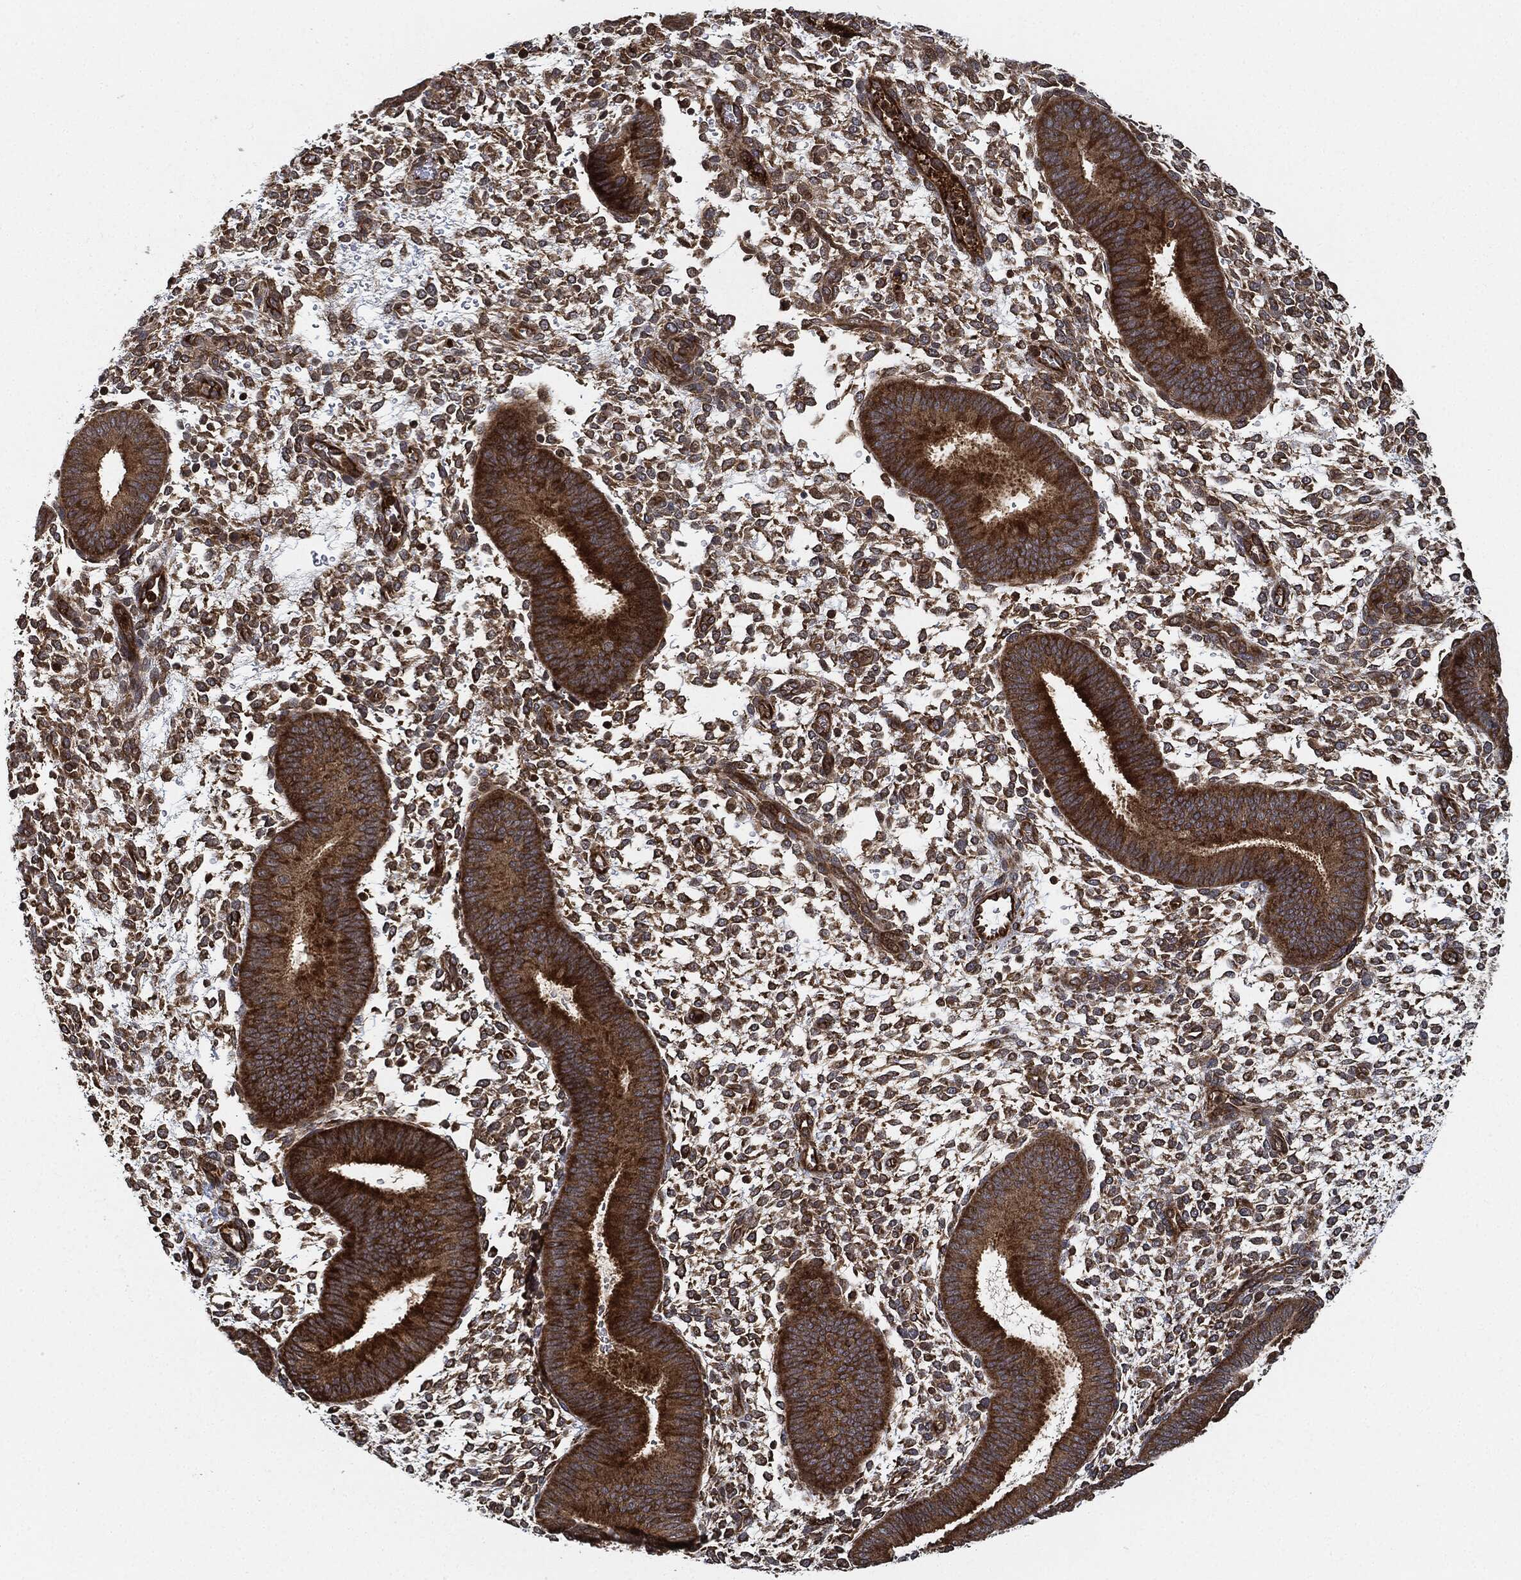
{"staining": {"intensity": "strong", "quantity": "25%-75%", "location": "cytoplasmic/membranous"}, "tissue": "endometrium", "cell_type": "Cells in endometrial stroma", "image_type": "normal", "snomed": [{"axis": "morphology", "description": "Normal tissue, NOS"}, {"axis": "topography", "description": "Endometrium"}], "caption": "An immunohistochemistry photomicrograph of unremarkable tissue is shown. Protein staining in brown labels strong cytoplasmic/membranous positivity in endometrium within cells in endometrial stroma. Immunohistochemistry (ihc) stains the protein of interest in brown and the nuclei are stained blue.", "gene": "MAP3K3", "patient": {"sex": "female", "age": 39}}